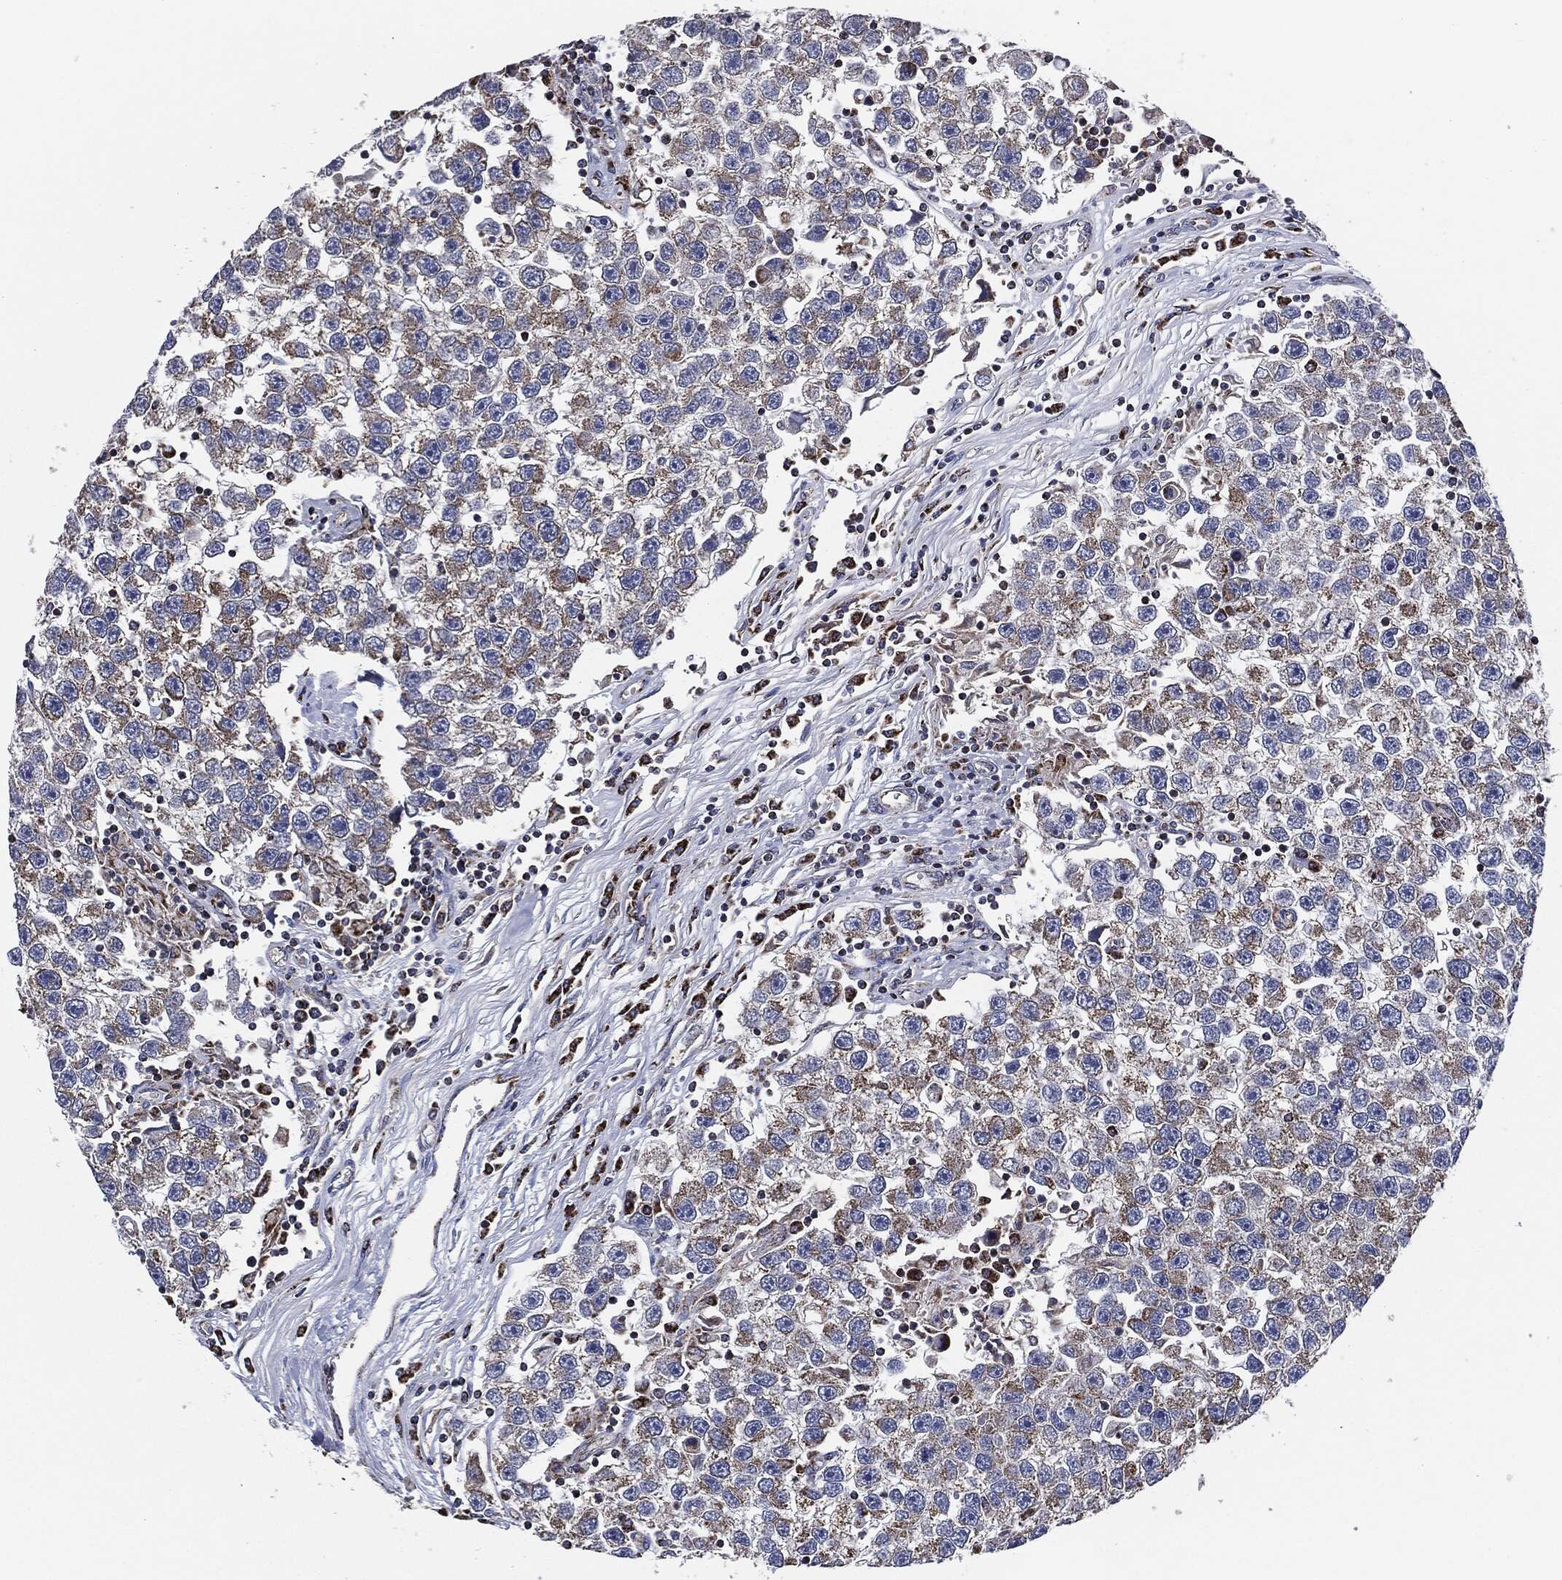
{"staining": {"intensity": "weak", "quantity": "25%-75%", "location": "cytoplasmic/membranous"}, "tissue": "testis cancer", "cell_type": "Tumor cells", "image_type": "cancer", "snomed": [{"axis": "morphology", "description": "Seminoma, NOS"}, {"axis": "topography", "description": "Testis"}], "caption": "Protein expression analysis of testis cancer shows weak cytoplasmic/membranous expression in approximately 25%-75% of tumor cells.", "gene": "NDUFV2", "patient": {"sex": "male", "age": 26}}